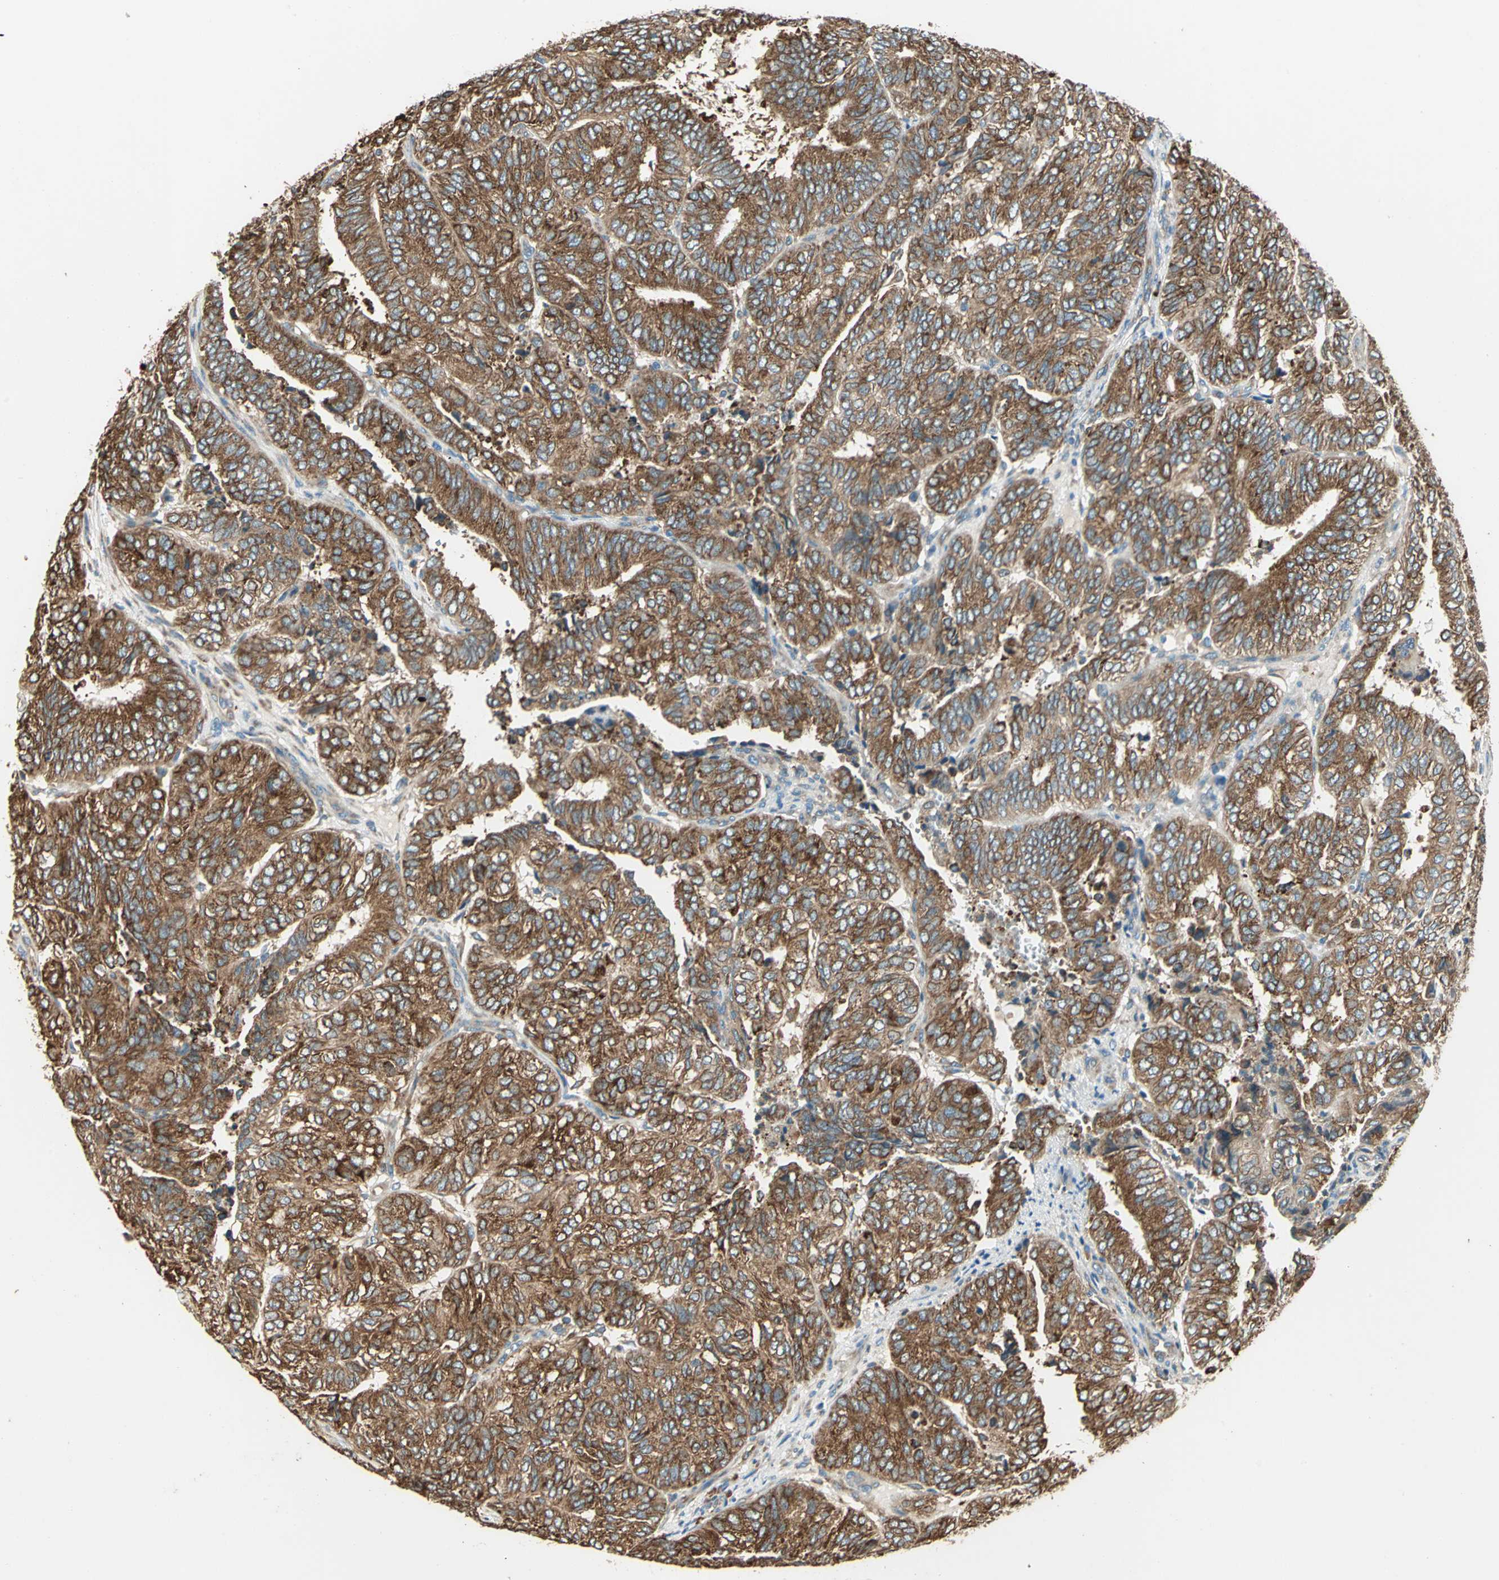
{"staining": {"intensity": "moderate", "quantity": ">75%", "location": "cytoplasmic/membranous"}, "tissue": "endometrial cancer", "cell_type": "Tumor cells", "image_type": "cancer", "snomed": [{"axis": "morphology", "description": "Adenocarcinoma, NOS"}, {"axis": "topography", "description": "Uterus"}], "caption": "This histopathology image reveals immunohistochemistry (IHC) staining of human adenocarcinoma (endometrial), with medium moderate cytoplasmic/membranous positivity in about >75% of tumor cells.", "gene": "PDIA4", "patient": {"sex": "female", "age": 60}}